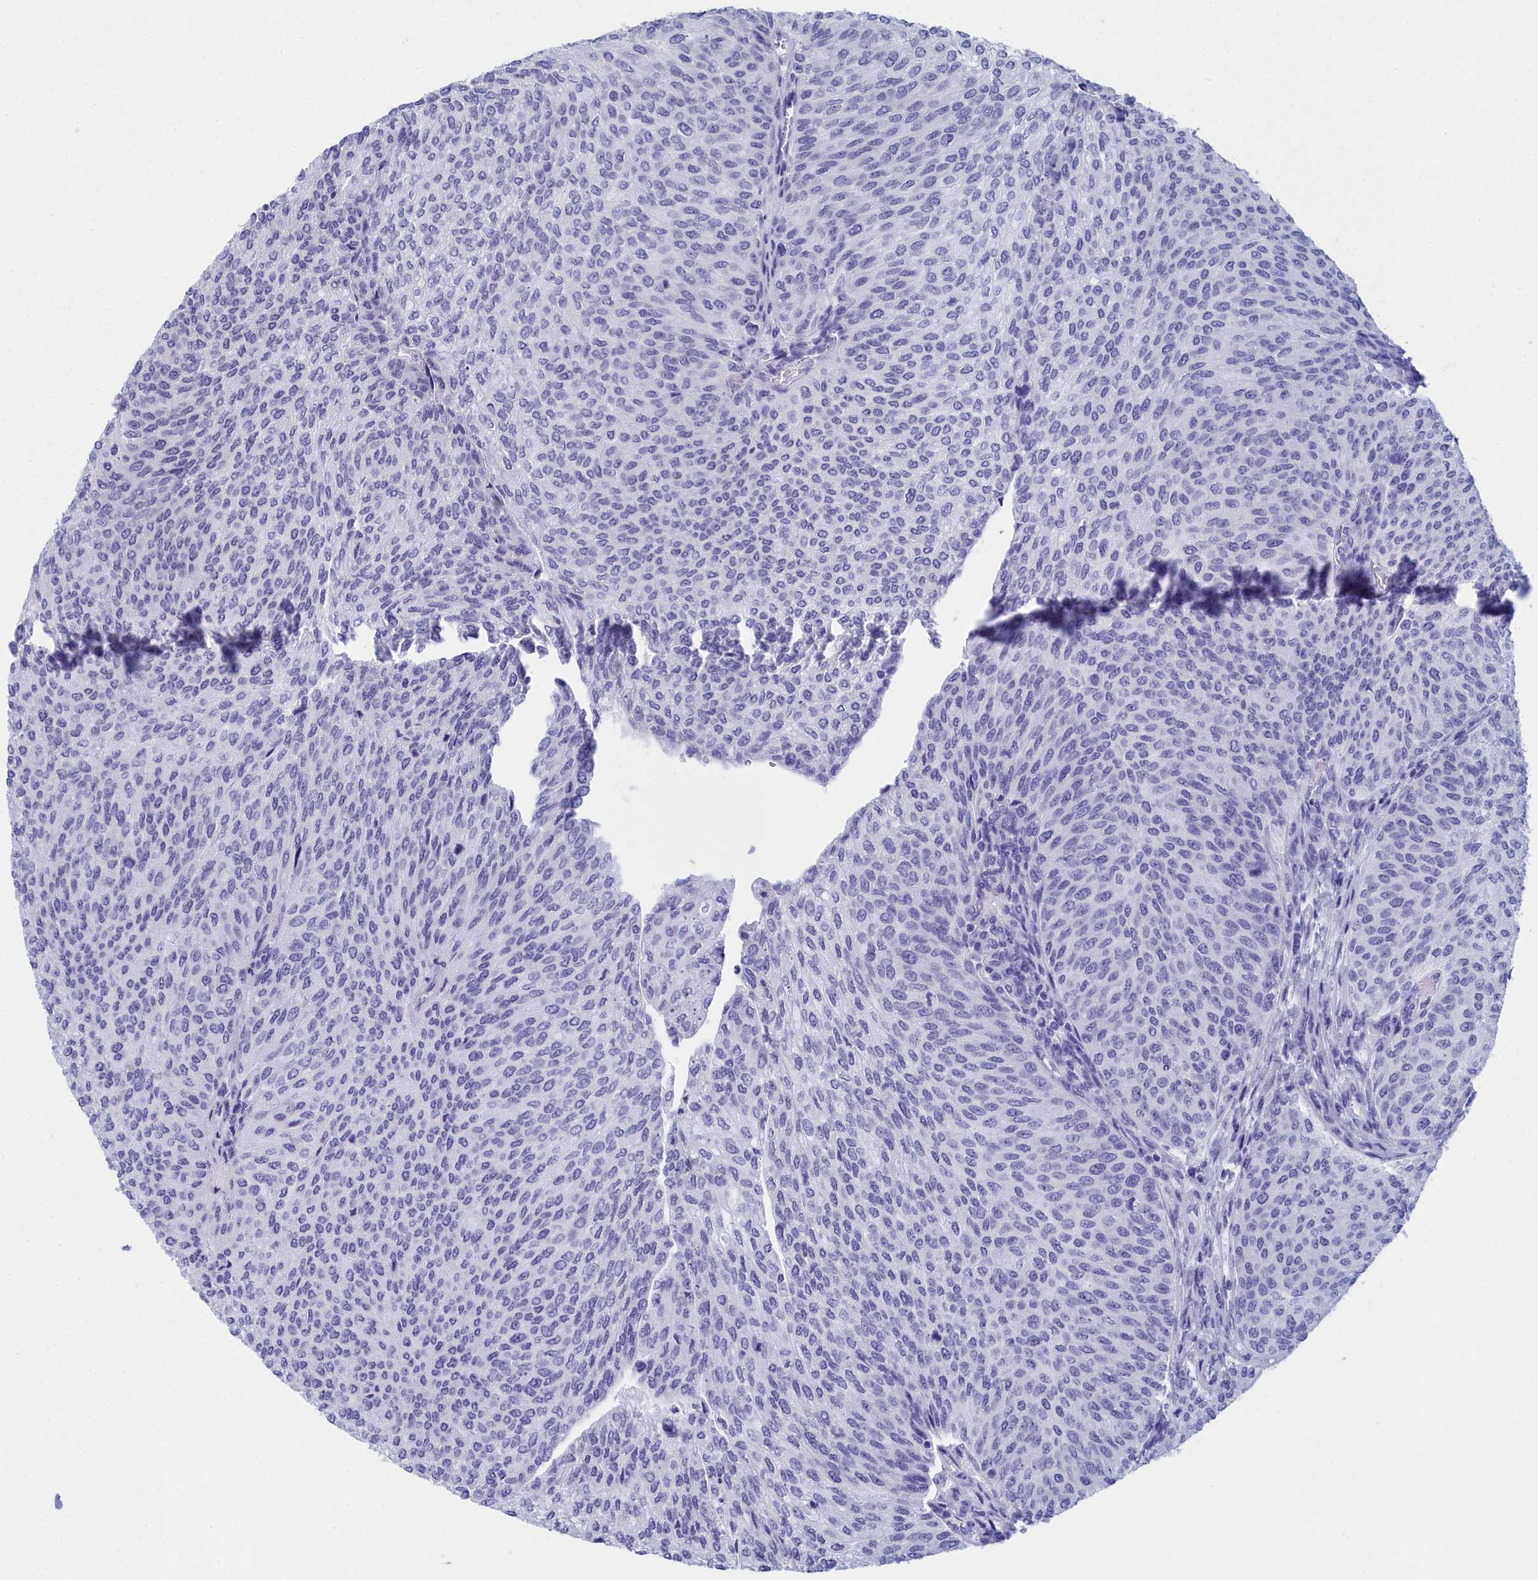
{"staining": {"intensity": "negative", "quantity": "none", "location": "none"}, "tissue": "urothelial cancer", "cell_type": "Tumor cells", "image_type": "cancer", "snomed": [{"axis": "morphology", "description": "Urothelial carcinoma, High grade"}, {"axis": "topography", "description": "Urinary bladder"}], "caption": "This is a histopathology image of IHC staining of high-grade urothelial carcinoma, which shows no expression in tumor cells.", "gene": "CCDC97", "patient": {"sex": "female", "age": 79}}